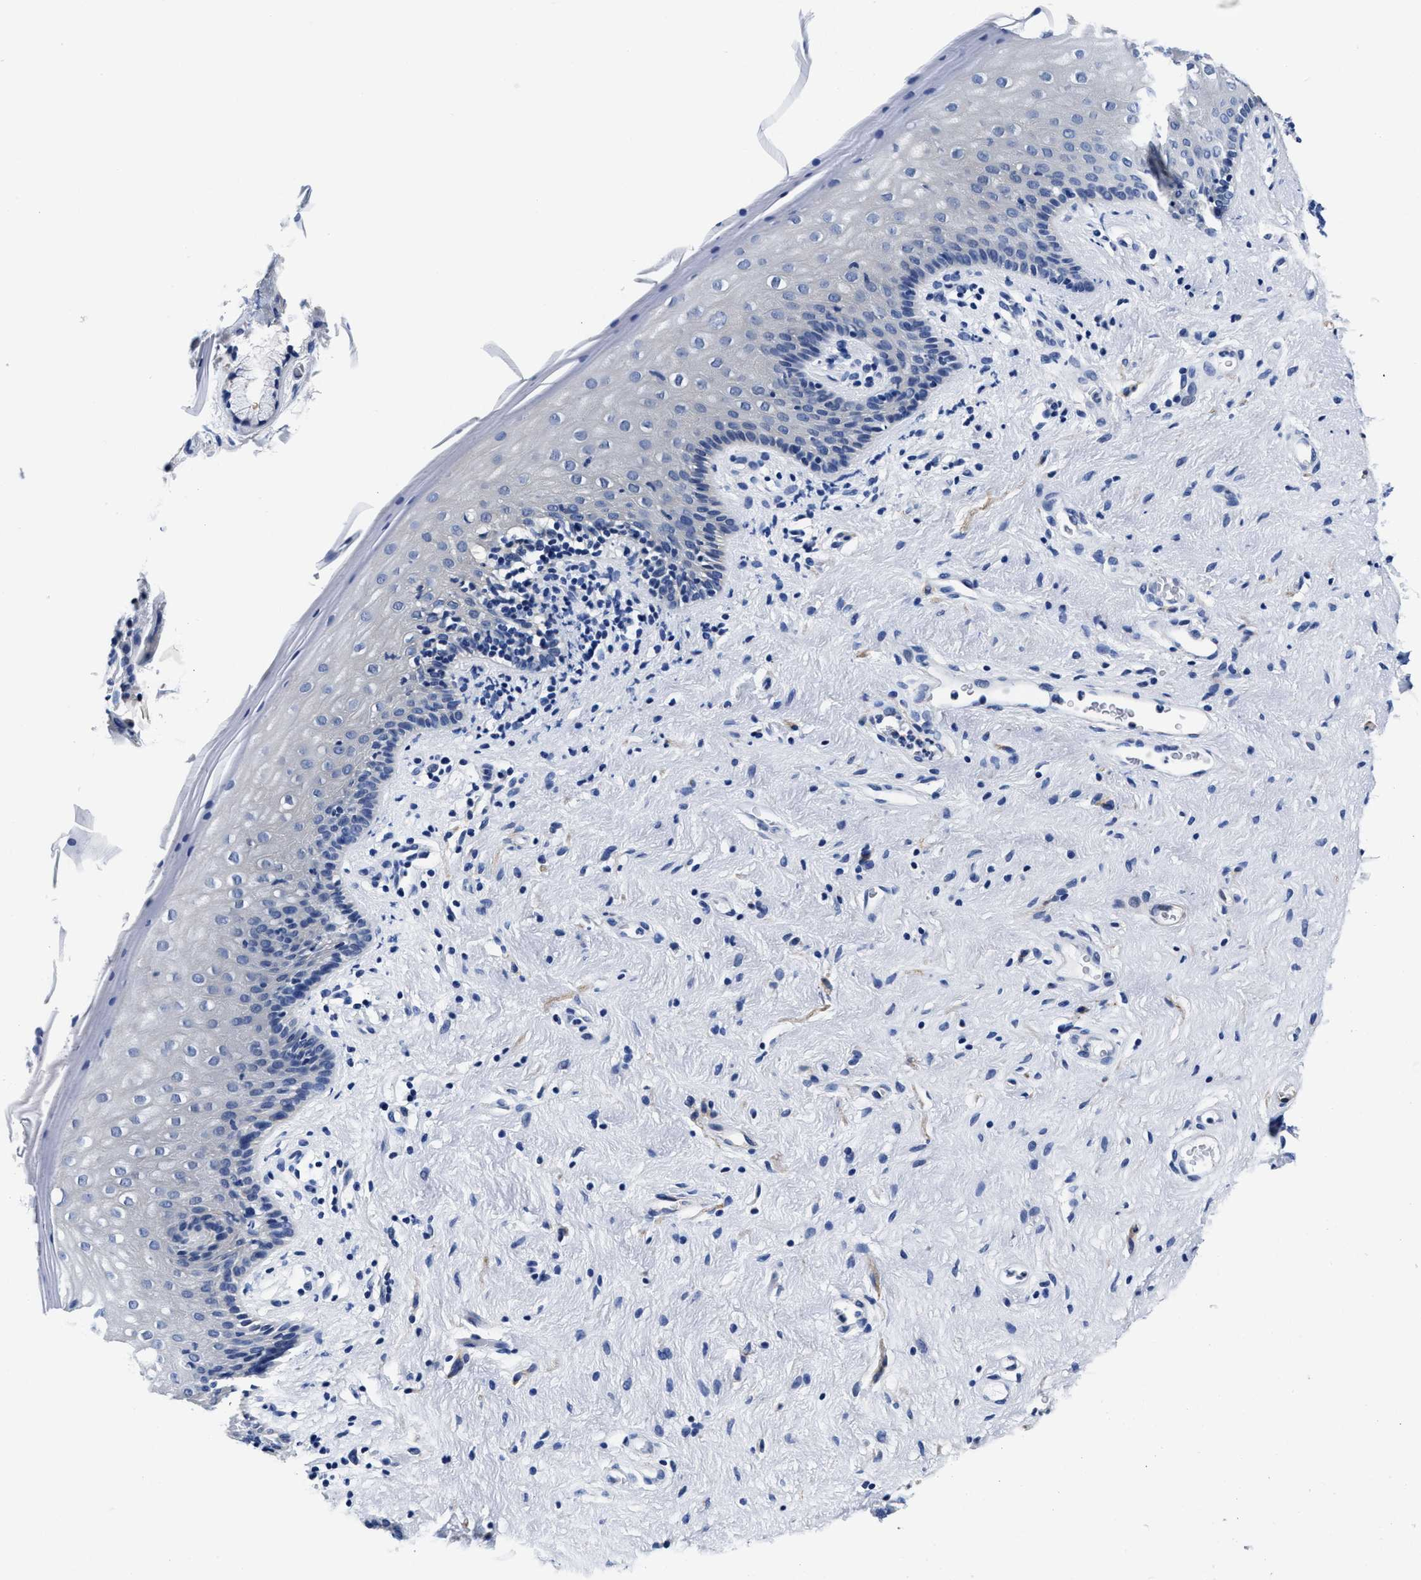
{"staining": {"intensity": "negative", "quantity": "none", "location": "none"}, "tissue": "vagina", "cell_type": "Squamous epithelial cells", "image_type": "normal", "snomed": [{"axis": "morphology", "description": "Normal tissue, NOS"}, {"axis": "topography", "description": "Vagina"}], "caption": "Immunohistochemical staining of normal vagina exhibits no significant staining in squamous epithelial cells. The staining was performed using DAB (3,3'-diaminobenzidine) to visualize the protein expression in brown, while the nuclei were stained in blue with hematoxylin (Magnification: 20x).", "gene": "SLC35F1", "patient": {"sex": "female", "age": 44}}